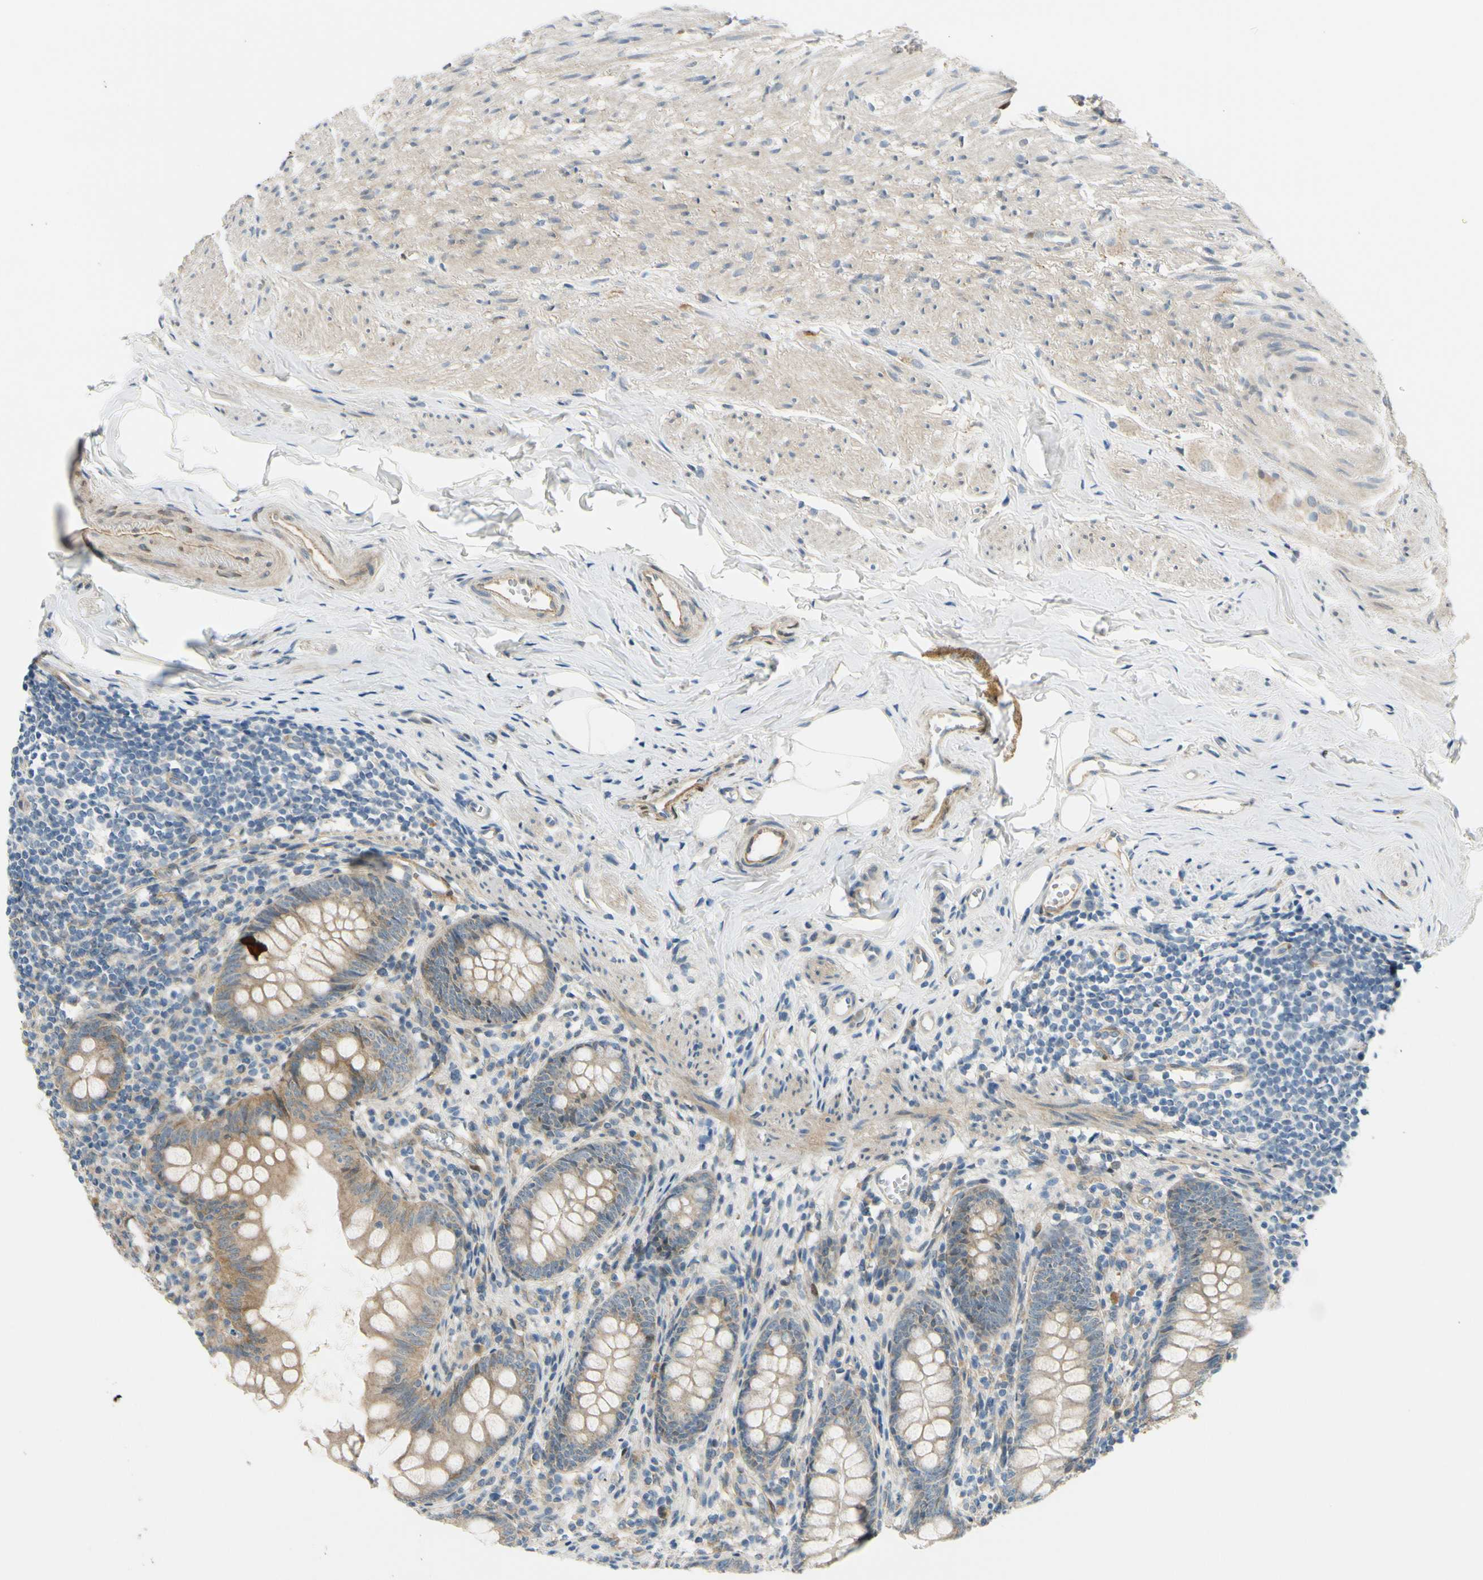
{"staining": {"intensity": "moderate", "quantity": ">75%", "location": "cytoplasmic/membranous"}, "tissue": "appendix", "cell_type": "Glandular cells", "image_type": "normal", "snomed": [{"axis": "morphology", "description": "Normal tissue, NOS"}, {"axis": "topography", "description": "Appendix"}], "caption": "Immunohistochemistry of benign appendix displays medium levels of moderate cytoplasmic/membranous expression in approximately >75% of glandular cells.", "gene": "FHL2", "patient": {"sex": "female", "age": 77}}